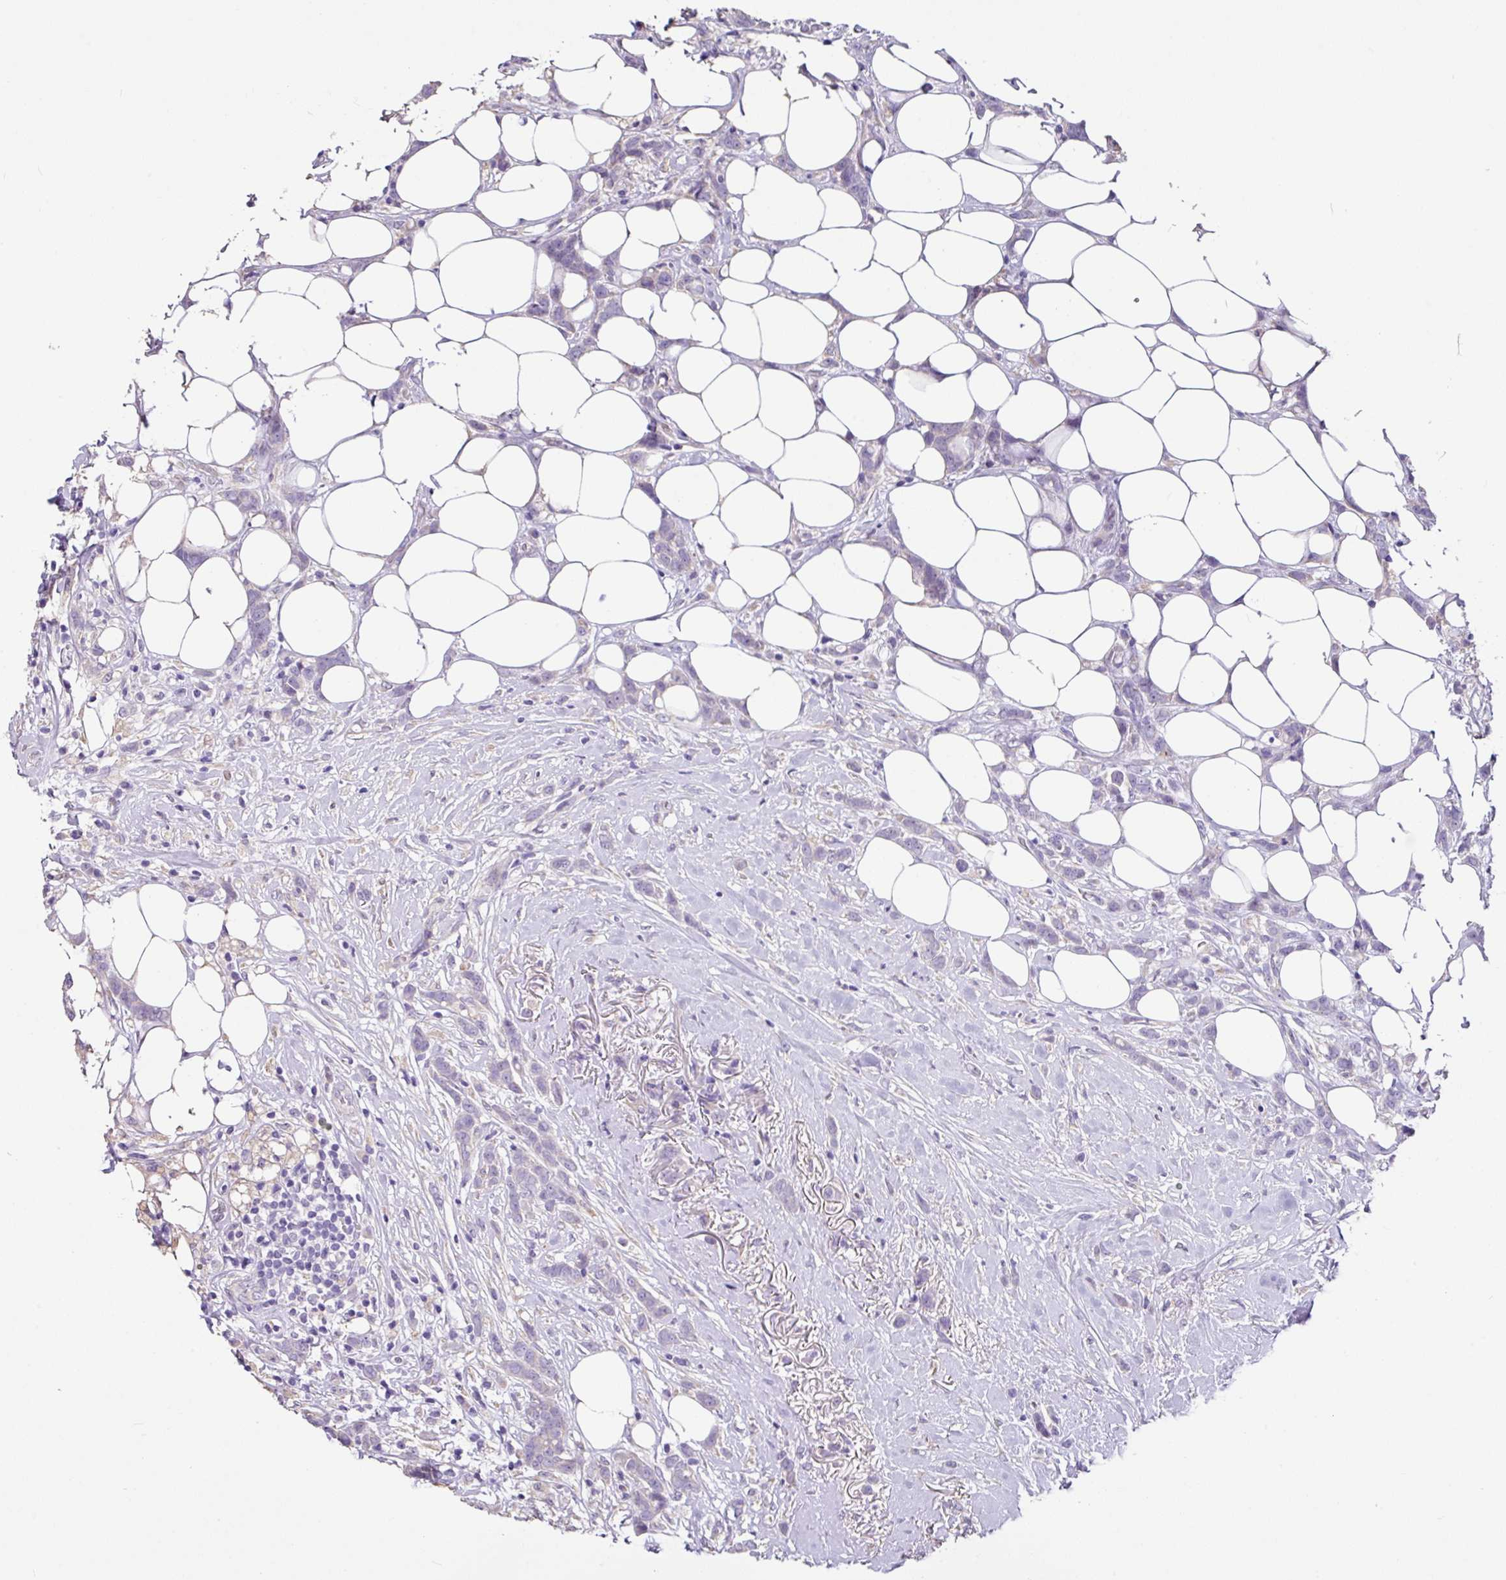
{"staining": {"intensity": "negative", "quantity": "none", "location": "none"}, "tissue": "breast cancer", "cell_type": "Tumor cells", "image_type": "cancer", "snomed": [{"axis": "morphology", "description": "Duct carcinoma"}, {"axis": "topography", "description": "Breast"}], "caption": "An image of breast cancer stained for a protein shows no brown staining in tumor cells. The staining is performed using DAB brown chromogen with nuclei counter-stained in using hematoxylin.", "gene": "ZG16", "patient": {"sex": "female", "age": 80}}